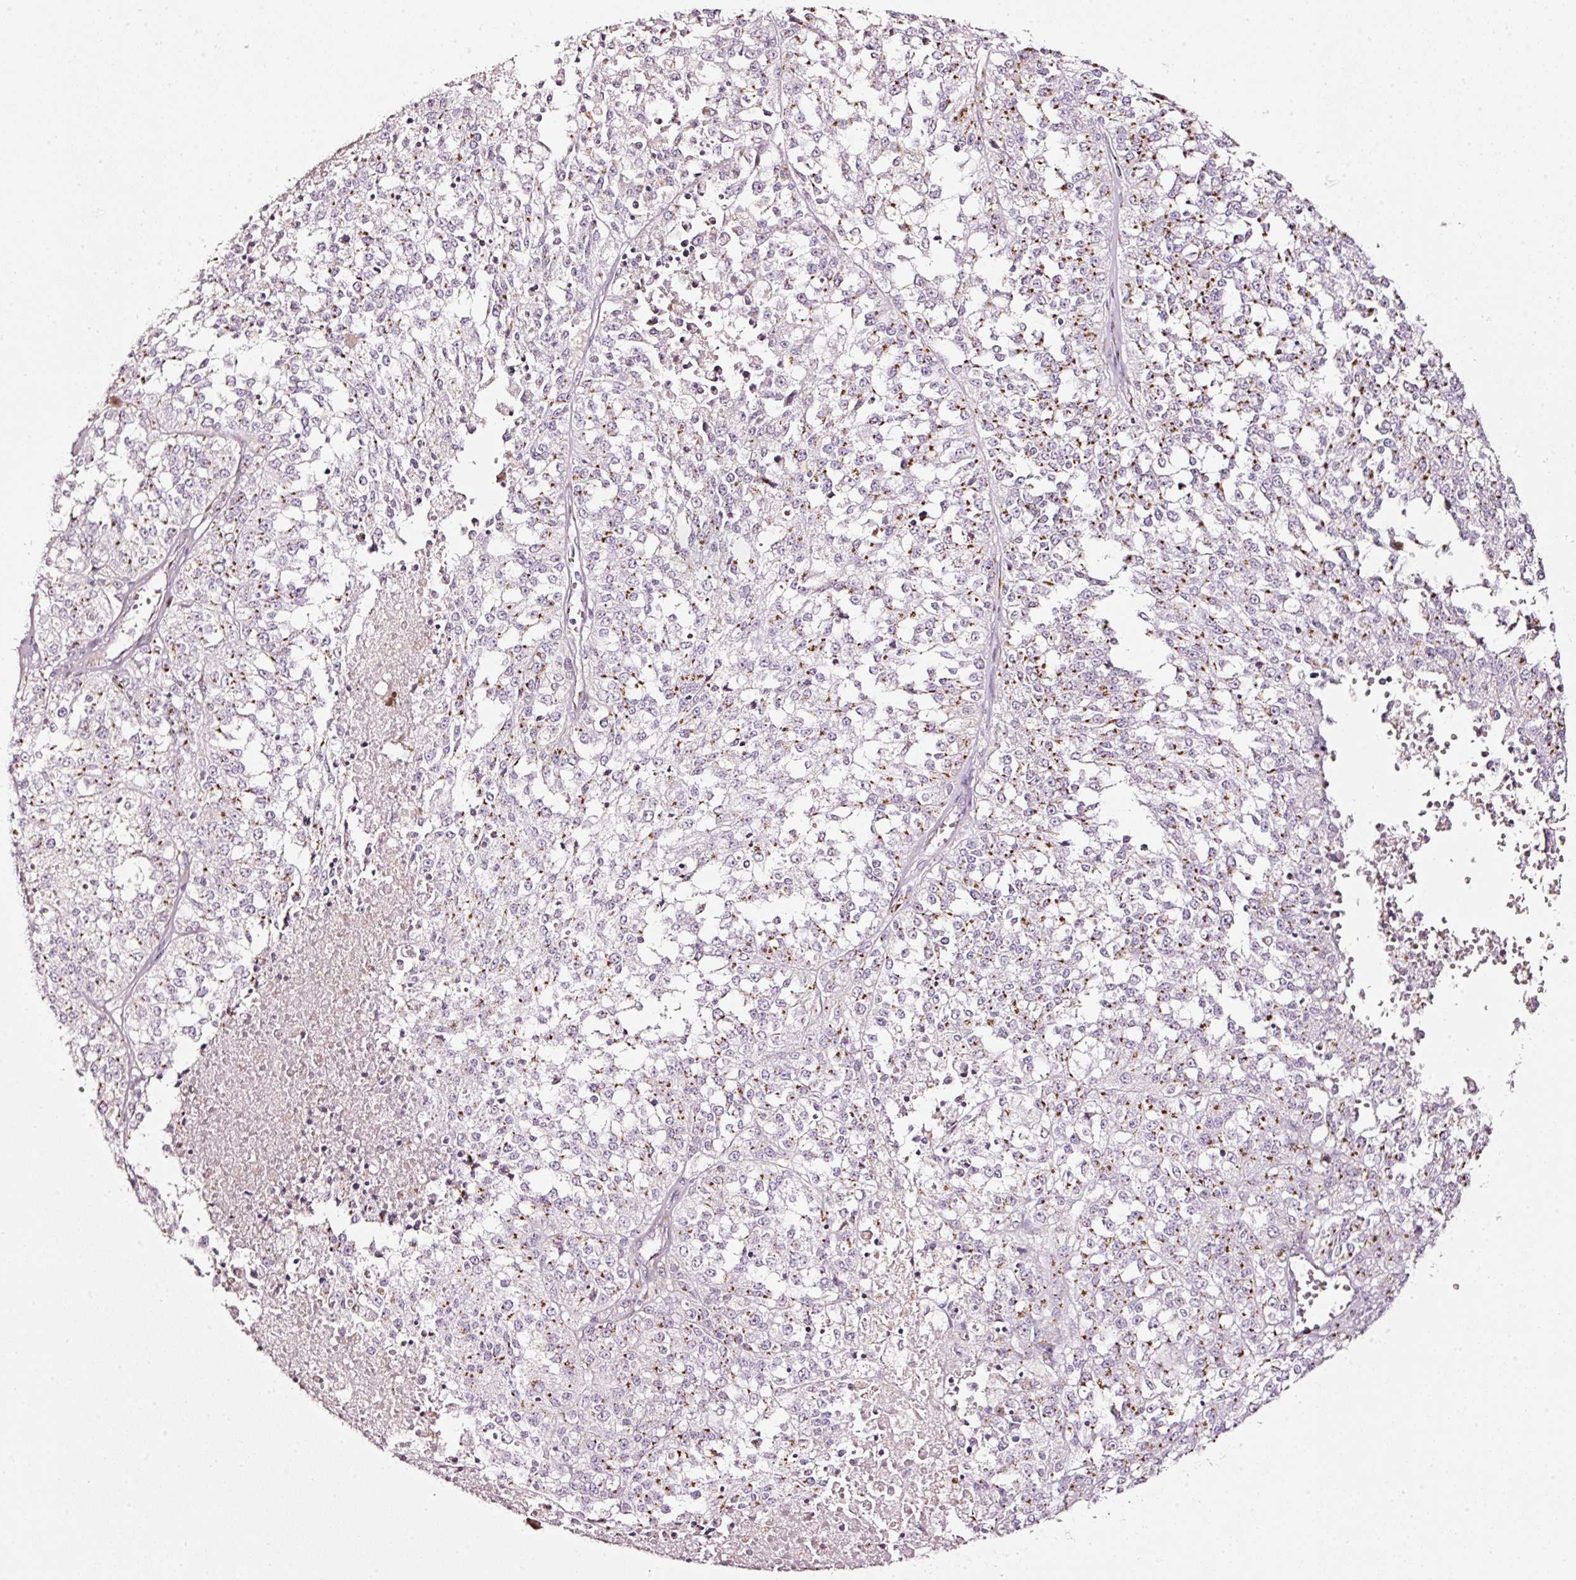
{"staining": {"intensity": "moderate", "quantity": "25%-75%", "location": "cytoplasmic/membranous"}, "tissue": "melanoma", "cell_type": "Tumor cells", "image_type": "cancer", "snomed": [{"axis": "morphology", "description": "Malignant melanoma, NOS"}, {"axis": "topography", "description": "Skin"}], "caption": "There is medium levels of moderate cytoplasmic/membranous staining in tumor cells of melanoma, as demonstrated by immunohistochemical staining (brown color).", "gene": "SDF4", "patient": {"sex": "female", "age": 64}}